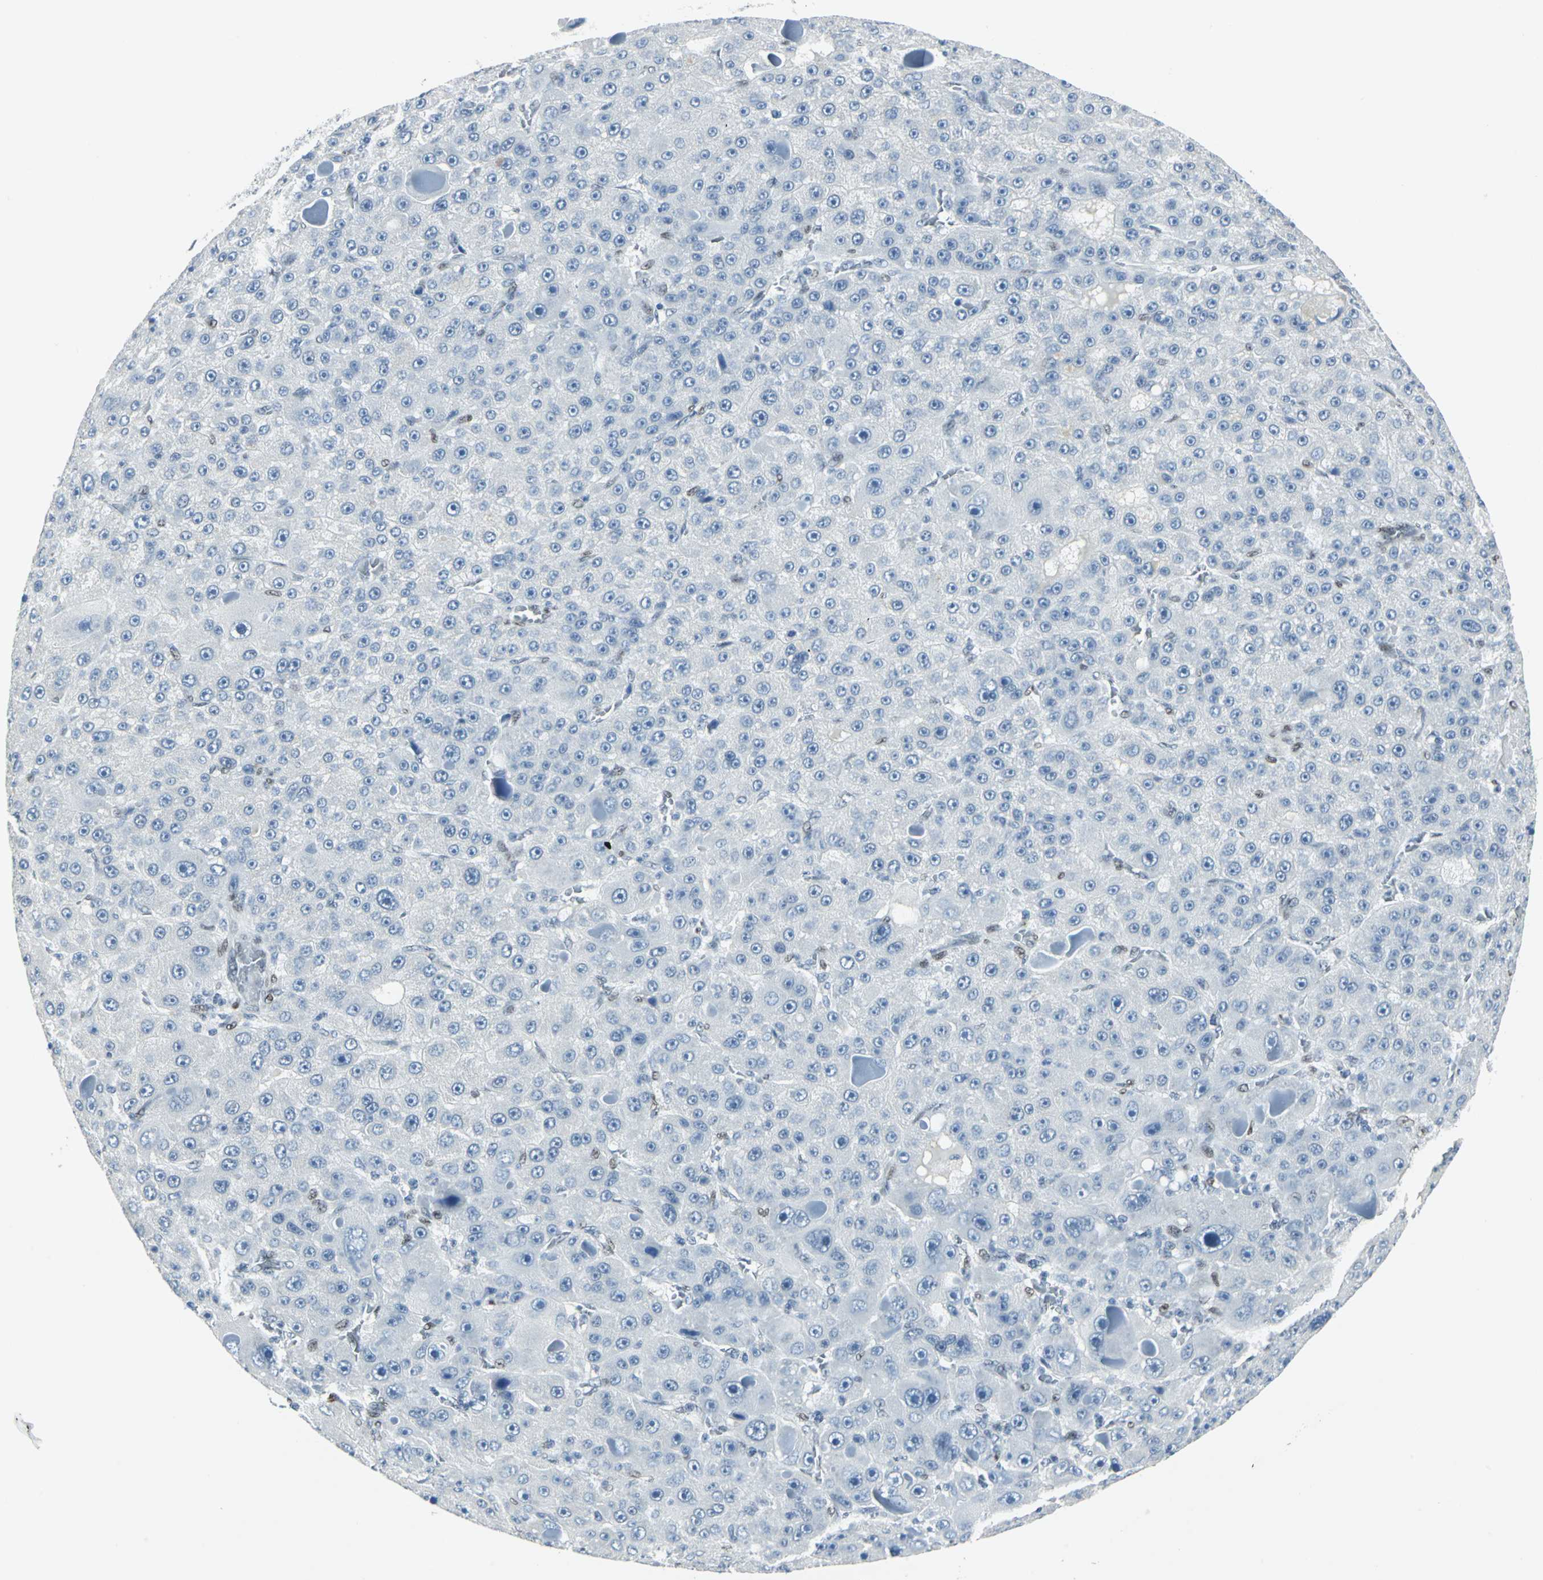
{"staining": {"intensity": "negative", "quantity": "none", "location": "none"}, "tissue": "liver cancer", "cell_type": "Tumor cells", "image_type": "cancer", "snomed": [{"axis": "morphology", "description": "Carcinoma, Hepatocellular, NOS"}, {"axis": "topography", "description": "Liver"}], "caption": "An immunohistochemistry (IHC) histopathology image of hepatocellular carcinoma (liver) is shown. There is no staining in tumor cells of hepatocellular carcinoma (liver).", "gene": "MEIS2", "patient": {"sex": "male", "age": 76}}